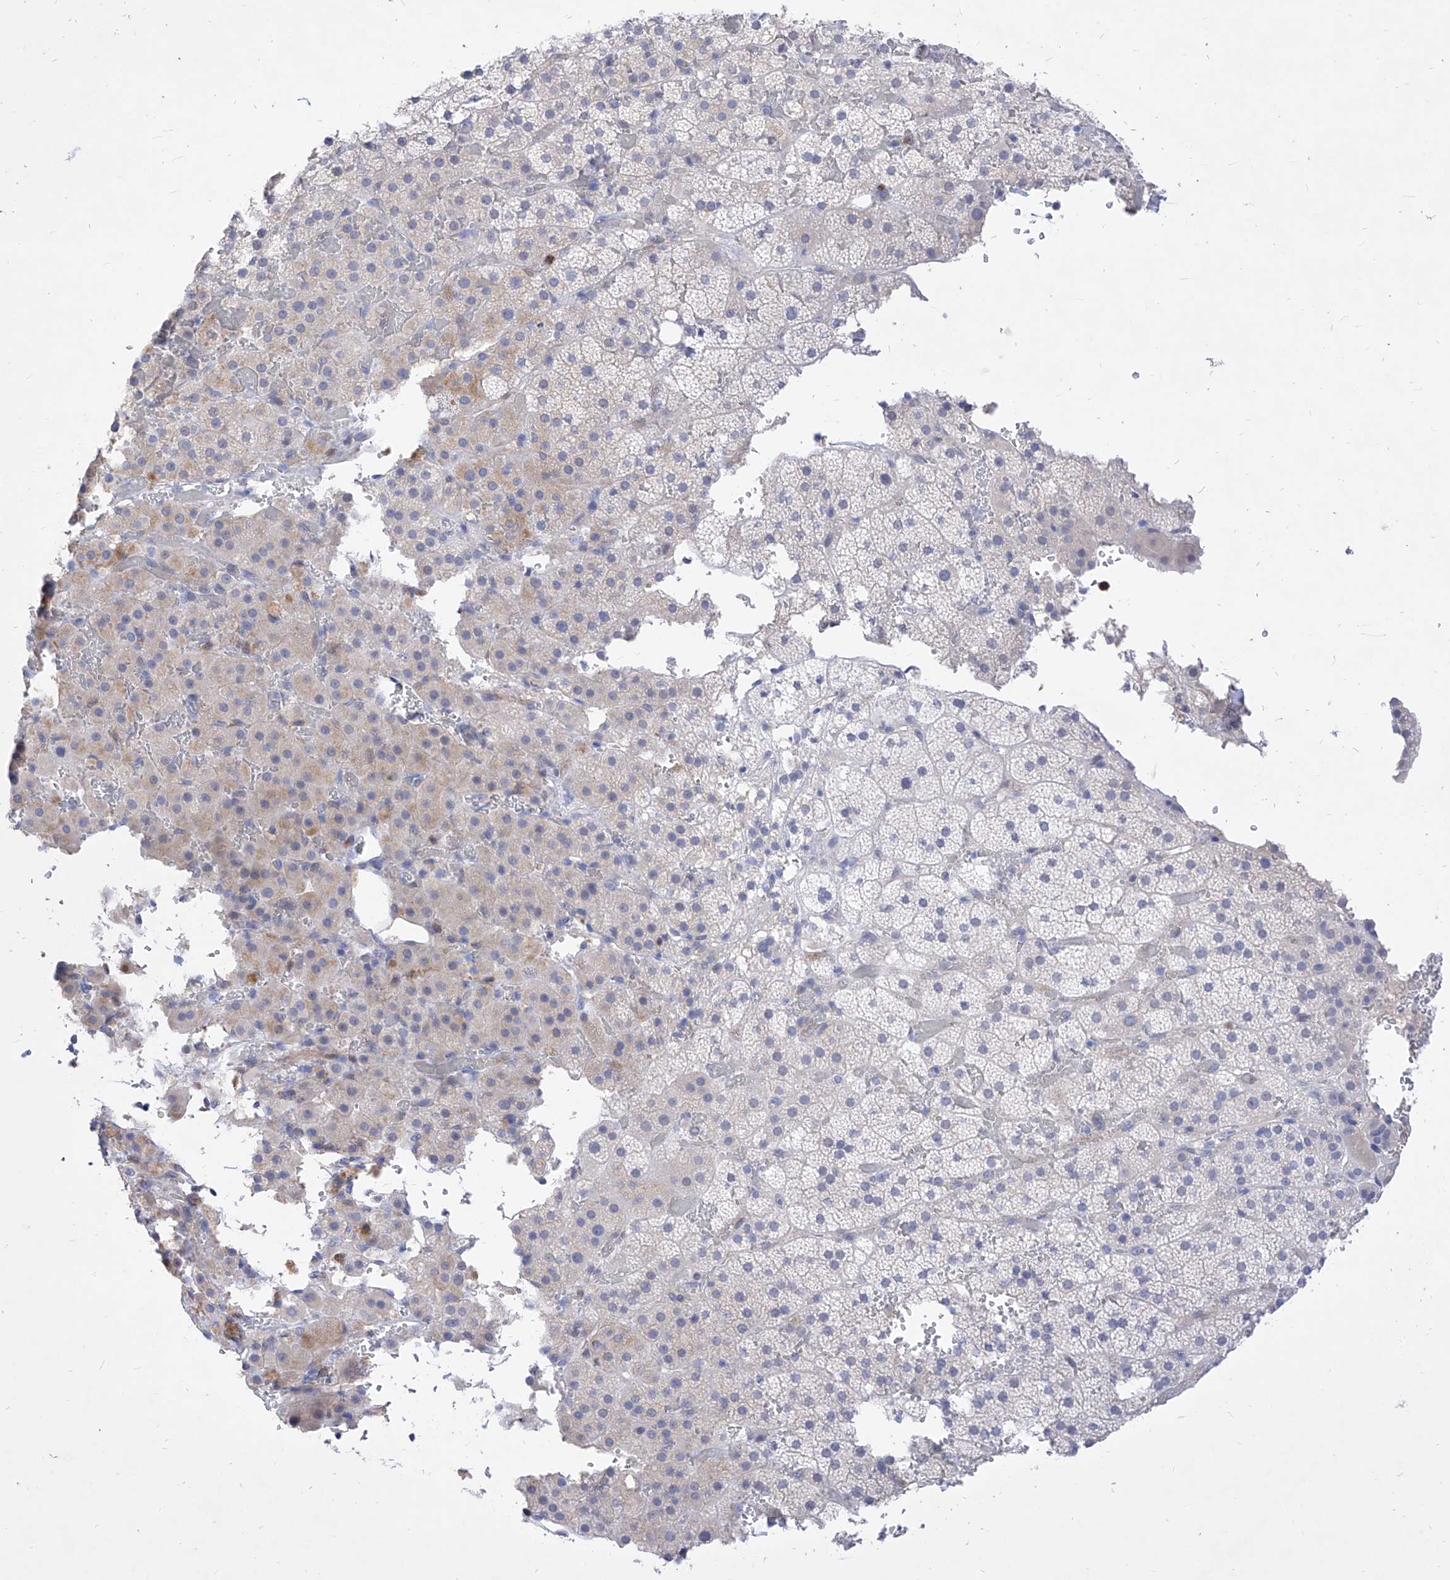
{"staining": {"intensity": "negative", "quantity": "none", "location": "none"}, "tissue": "adrenal gland", "cell_type": "Glandular cells", "image_type": "normal", "snomed": [{"axis": "morphology", "description": "Normal tissue, NOS"}, {"axis": "topography", "description": "Adrenal gland"}], "caption": "Micrograph shows no significant protein expression in glandular cells of normal adrenal gland. Brightfield microscopy of immunohistochemistry (IHC) stained with DAB (brown) and hematoxylin (blue), captured at high magnification.", "gene": "VAX1", "patient": {"sex": "female", "age": 59}}